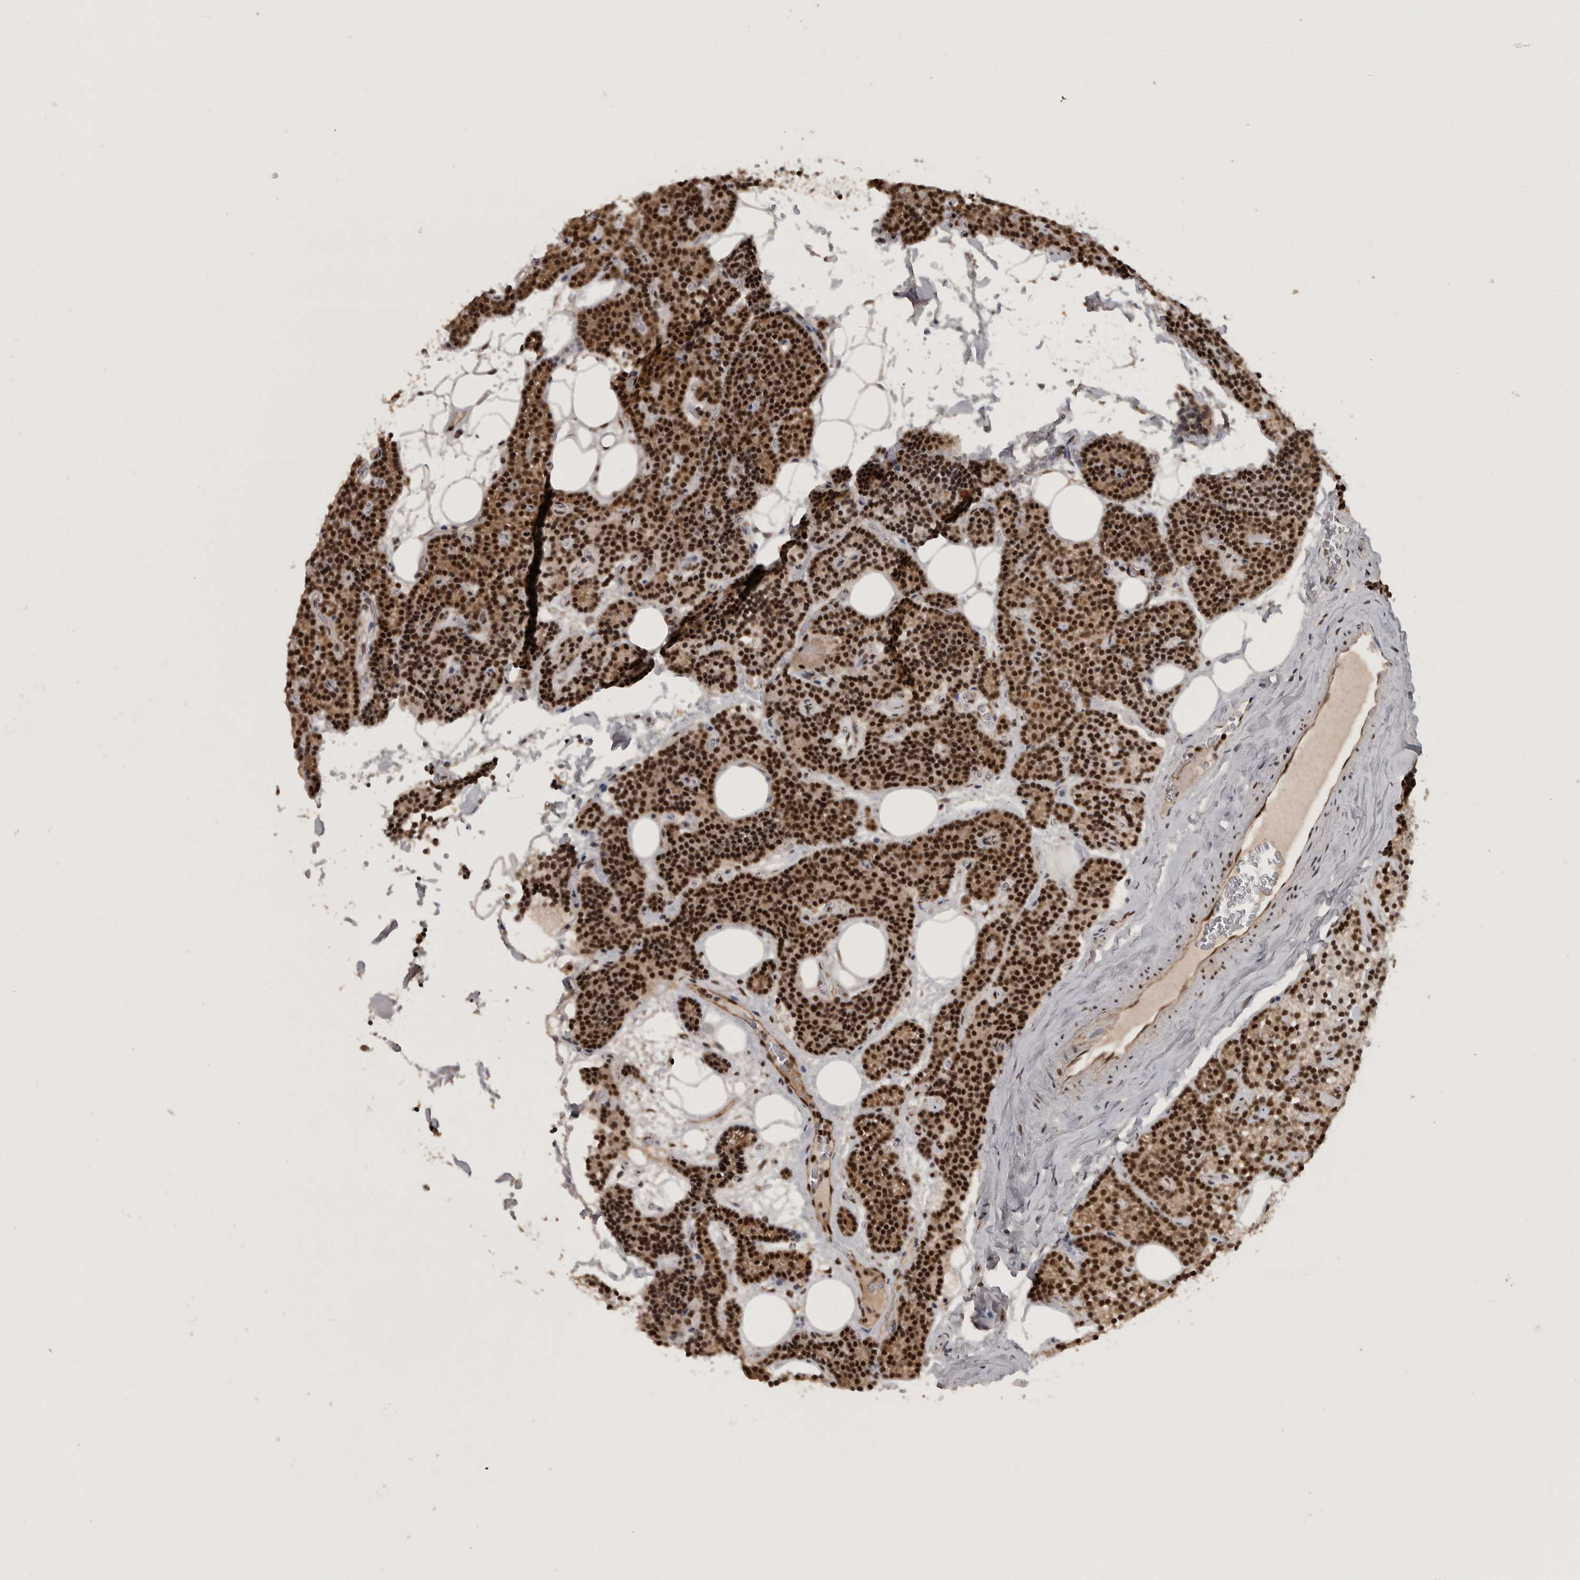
{"staining": {"intensity": "strong", "quantity": ">75%", "location": "cytoplasmic/membranous,nuclear"}, "tissue": "parathyroid gland", "cell_type": "Glandular cells", "image_type": "normal", "snomed": [{"axis": "morphology", "description": "Normal tissue, NOS"}, {"axis": "topography", "description": "Parathyroid gland"}], "caption": "Protein expression analysis of unremarkable parathyroid gland shows strong cytoplasmic/membranous,nuclear expression in about >75% of glandular cells. Nuclei are stained in blue.", "gene": "CBLL1", "patient": {"sex": "male", "age": 42}}